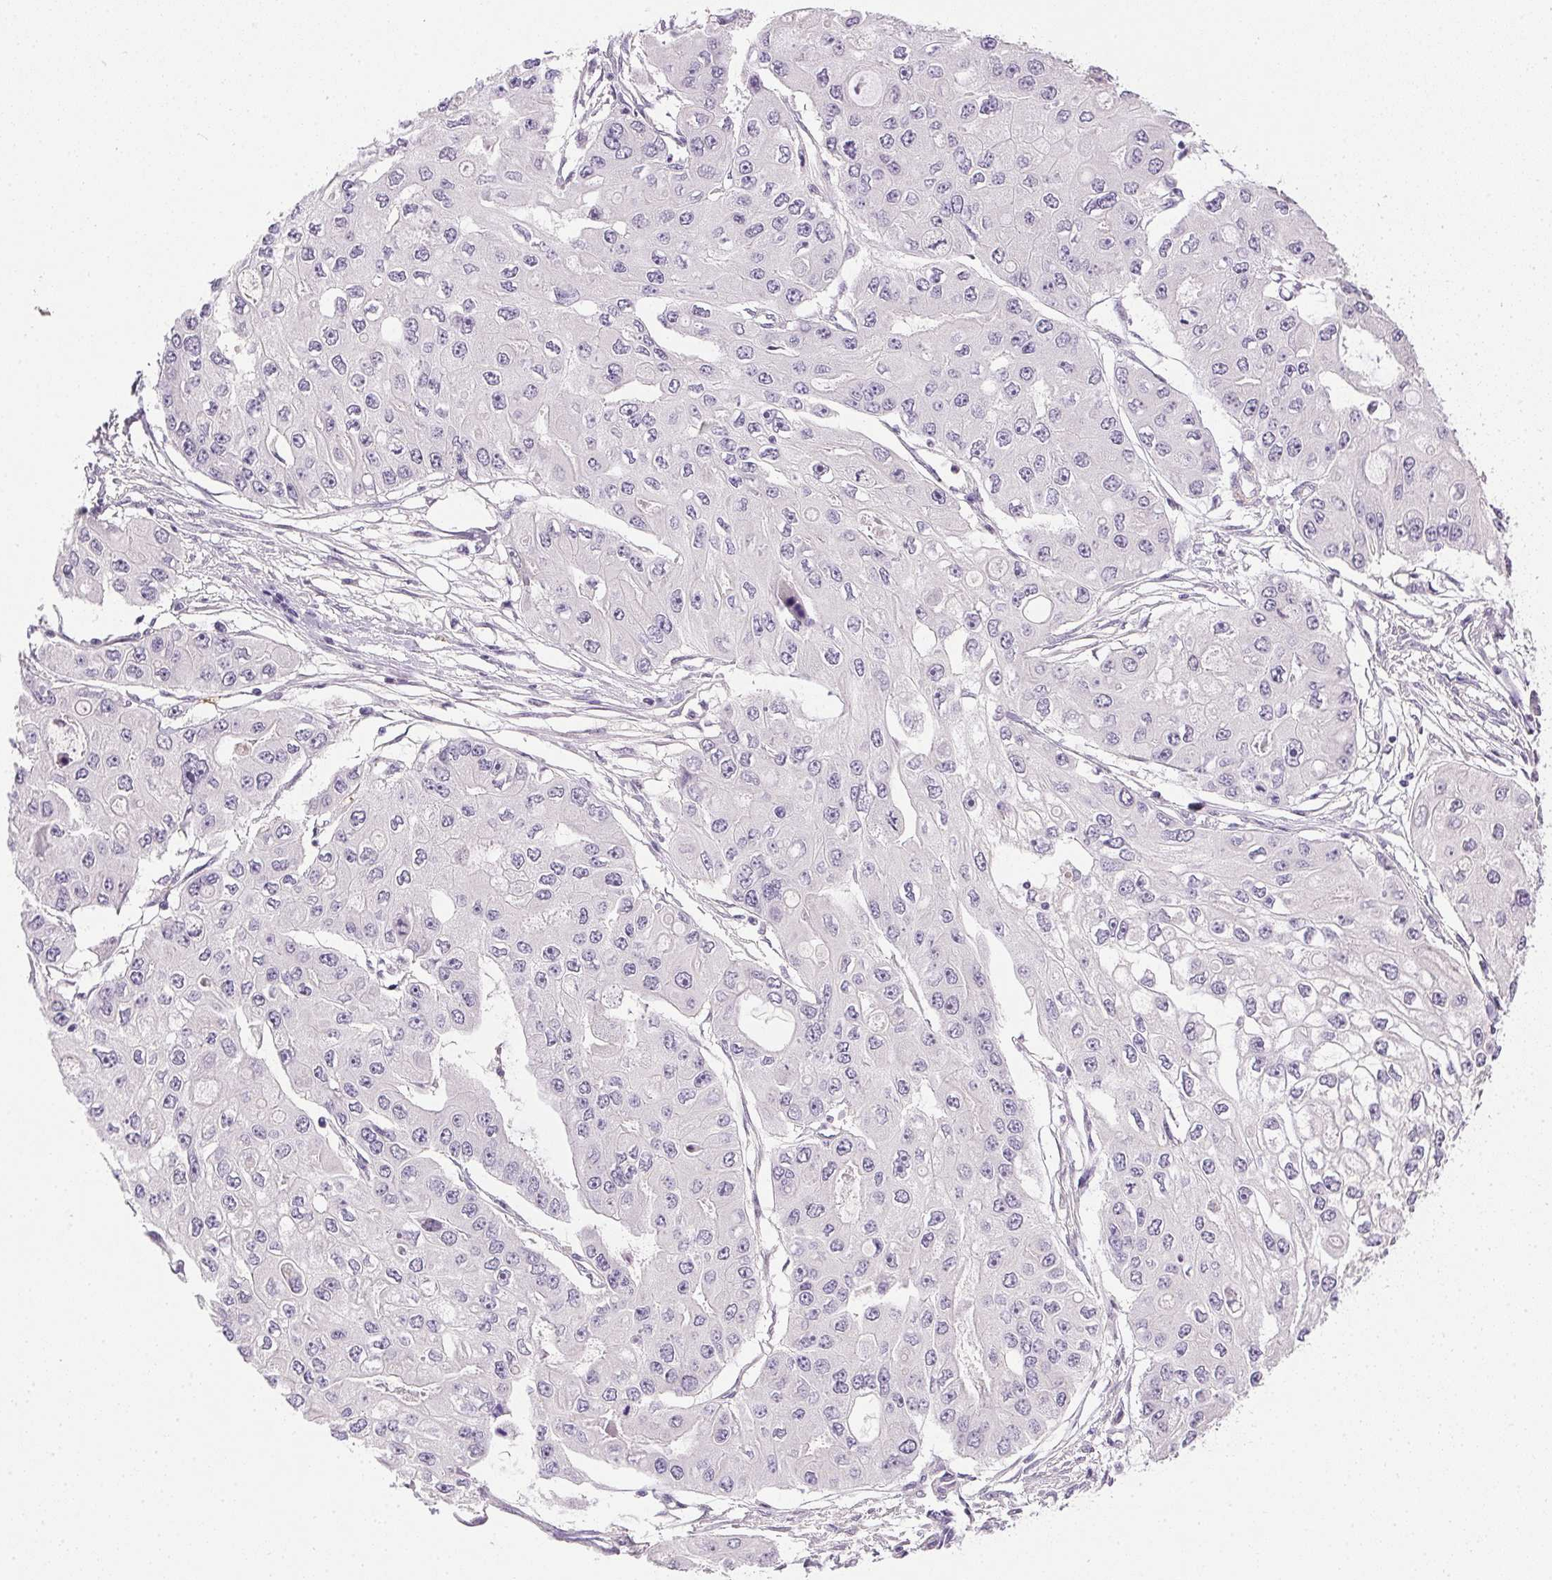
{"staining": {"intensity": "negative", "quantity": "none", "location": "none"}, "tissue": "ovarian cancer", "cell_type": "Tumor cells", "image_type": "cancer", "snomed": [{"axis": "morphology", "description": "Cystadenocarcinoma, serous, NOS"}, {"axis": "topography", "description": "Ovary"}], "caption": "The histopathology image exhibits no staining of tumor cells in ovarian serous cystadenocarcinoma.", "gene": "PRL", "patient": {"sex": "female", "age": 56}}